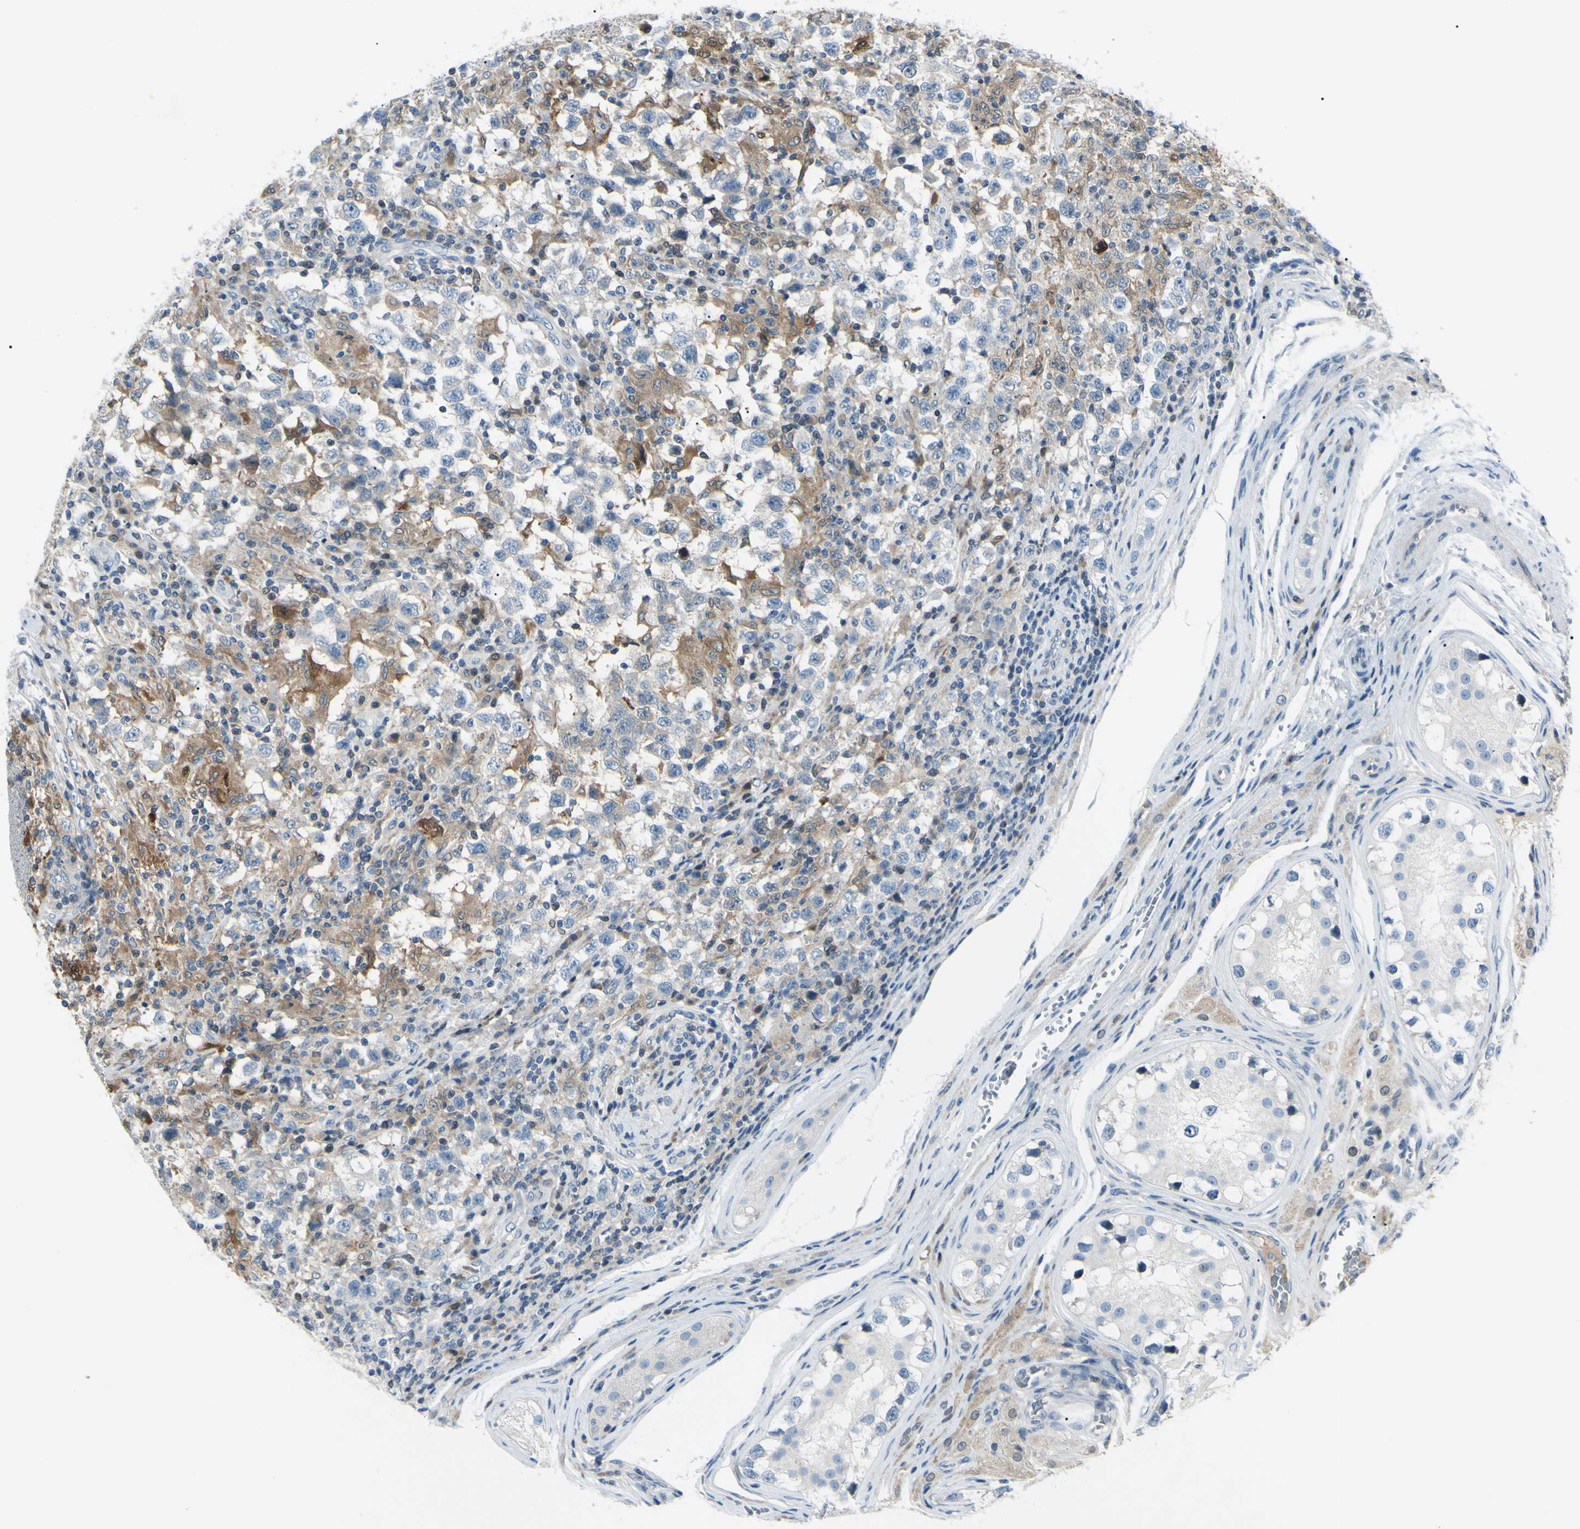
{"staining": {"intensity": "weak", "quantity": "25%-75%", "location": "cytoplasmic/membranous"}, "tissue": "testis cancer", "cell_type": "Tumor cells", "image_type": "cancer", "snomed": [{"axis": "morphology", "description": "Carcinoma, Embryonal, NOS"}, {"axis": "topography", "description": "Testis"}], "caption": "This is a photomicrograph of immunohistochemistry staining of testis cancer (embryonal carcinoma), which shows weak staining in the cytoplasmic/membranous of tumor cells.", "gene": "C1orf159", "patient": {"sex": "male", "age": 21}}